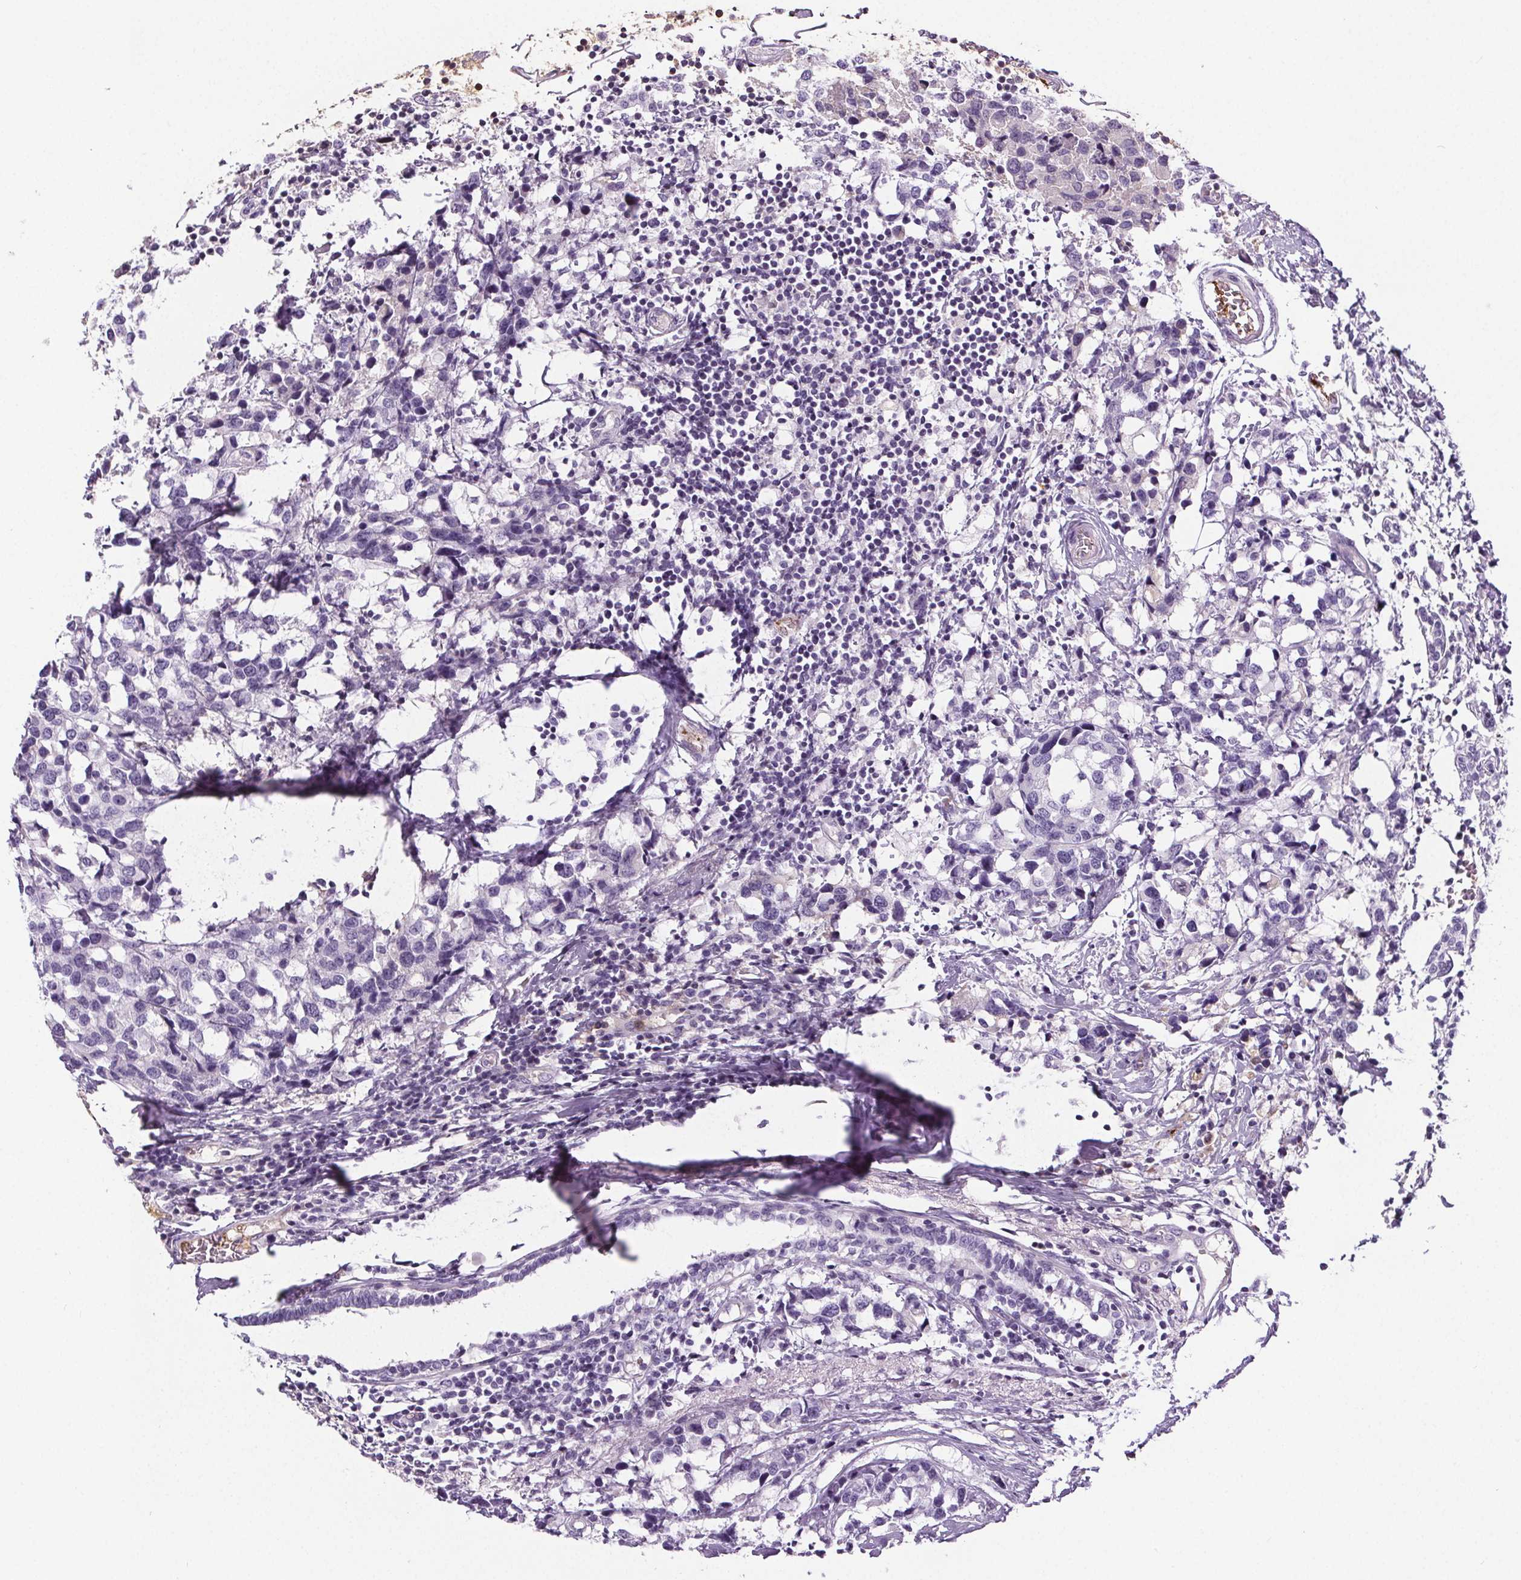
{"staining": {"intensity": "negative", "quantity": "none", "location": "none"}, "tissue": "breast cancer", "cell_type": "Tumor cells", "image_type": "cancer", "snomed": [{"axis": "morphology", "description": "Lobular carcinoma"}, {"axis": "topography", "description": "Breast"}], "caption": "This photomicrograph is of breast lobular carcinoma stained with immunohistochemistry to label a protein in brown with the nuclei are counter-stained blue. There is no expression in tumor cells.", "gene": "CD5L", "patient": {"sex": "female", "age": 59}}